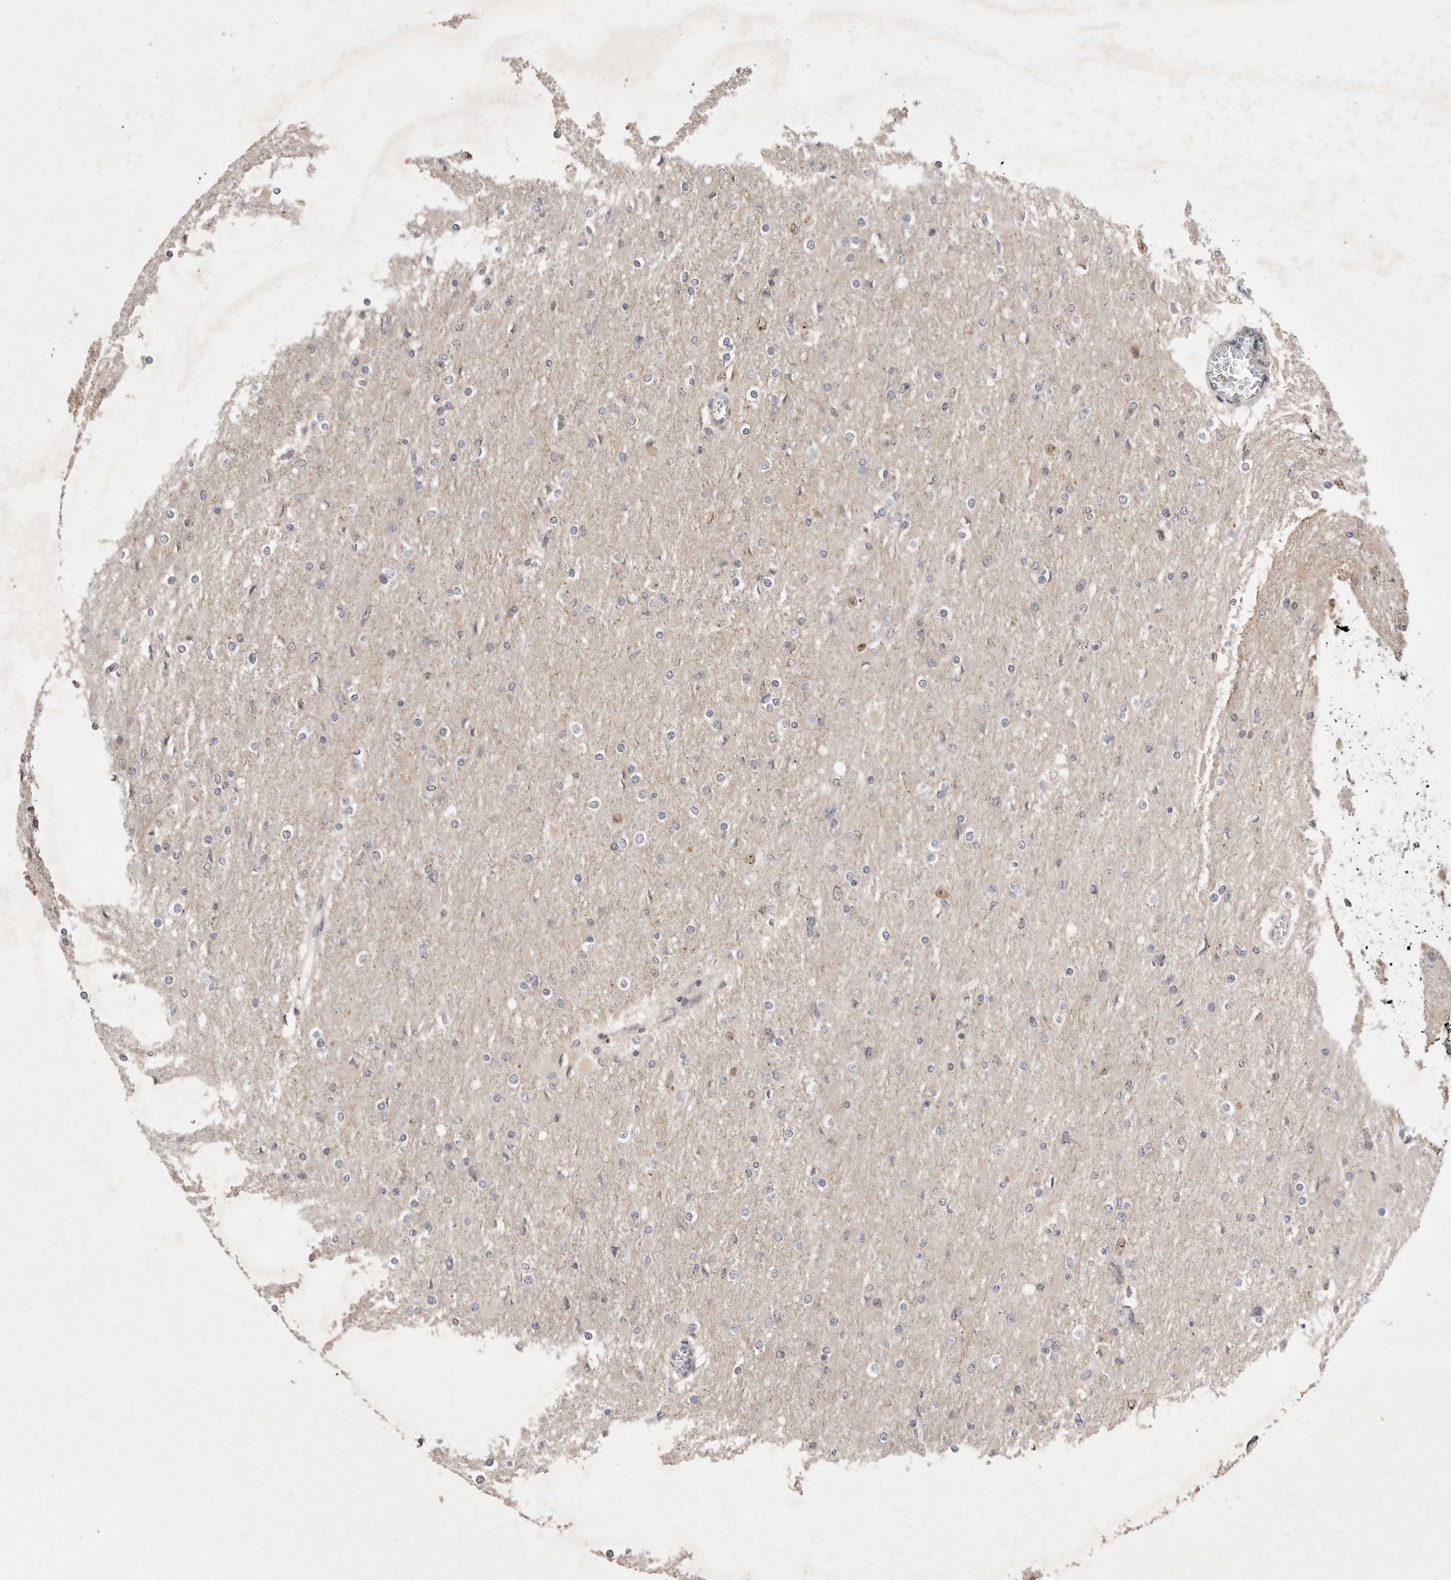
{"staining": {"intensity": "negative", "quantity": "none", "location": "none"}, "tissue": "glioma", "cell_type": "Tumor cells", "image_type": "cancer", "snomed": [{"axis": "morphology", "description": "Glioma, malignant, High grade"}, {"axis": "topography", "description": "Cerebral cortex"}], "caption": "This histopathology image is of glioma stained with IHC to label a protein in brown with the nuclei are counter-stained blue. There is no positivity in tumor cells. Brightfield microscopy of IHC stained with DAB (brown) and hematoxylin (blue), captured at high magnification.", "gene": "LEMD3", "patient": {"sex": "female", "age": 36}}